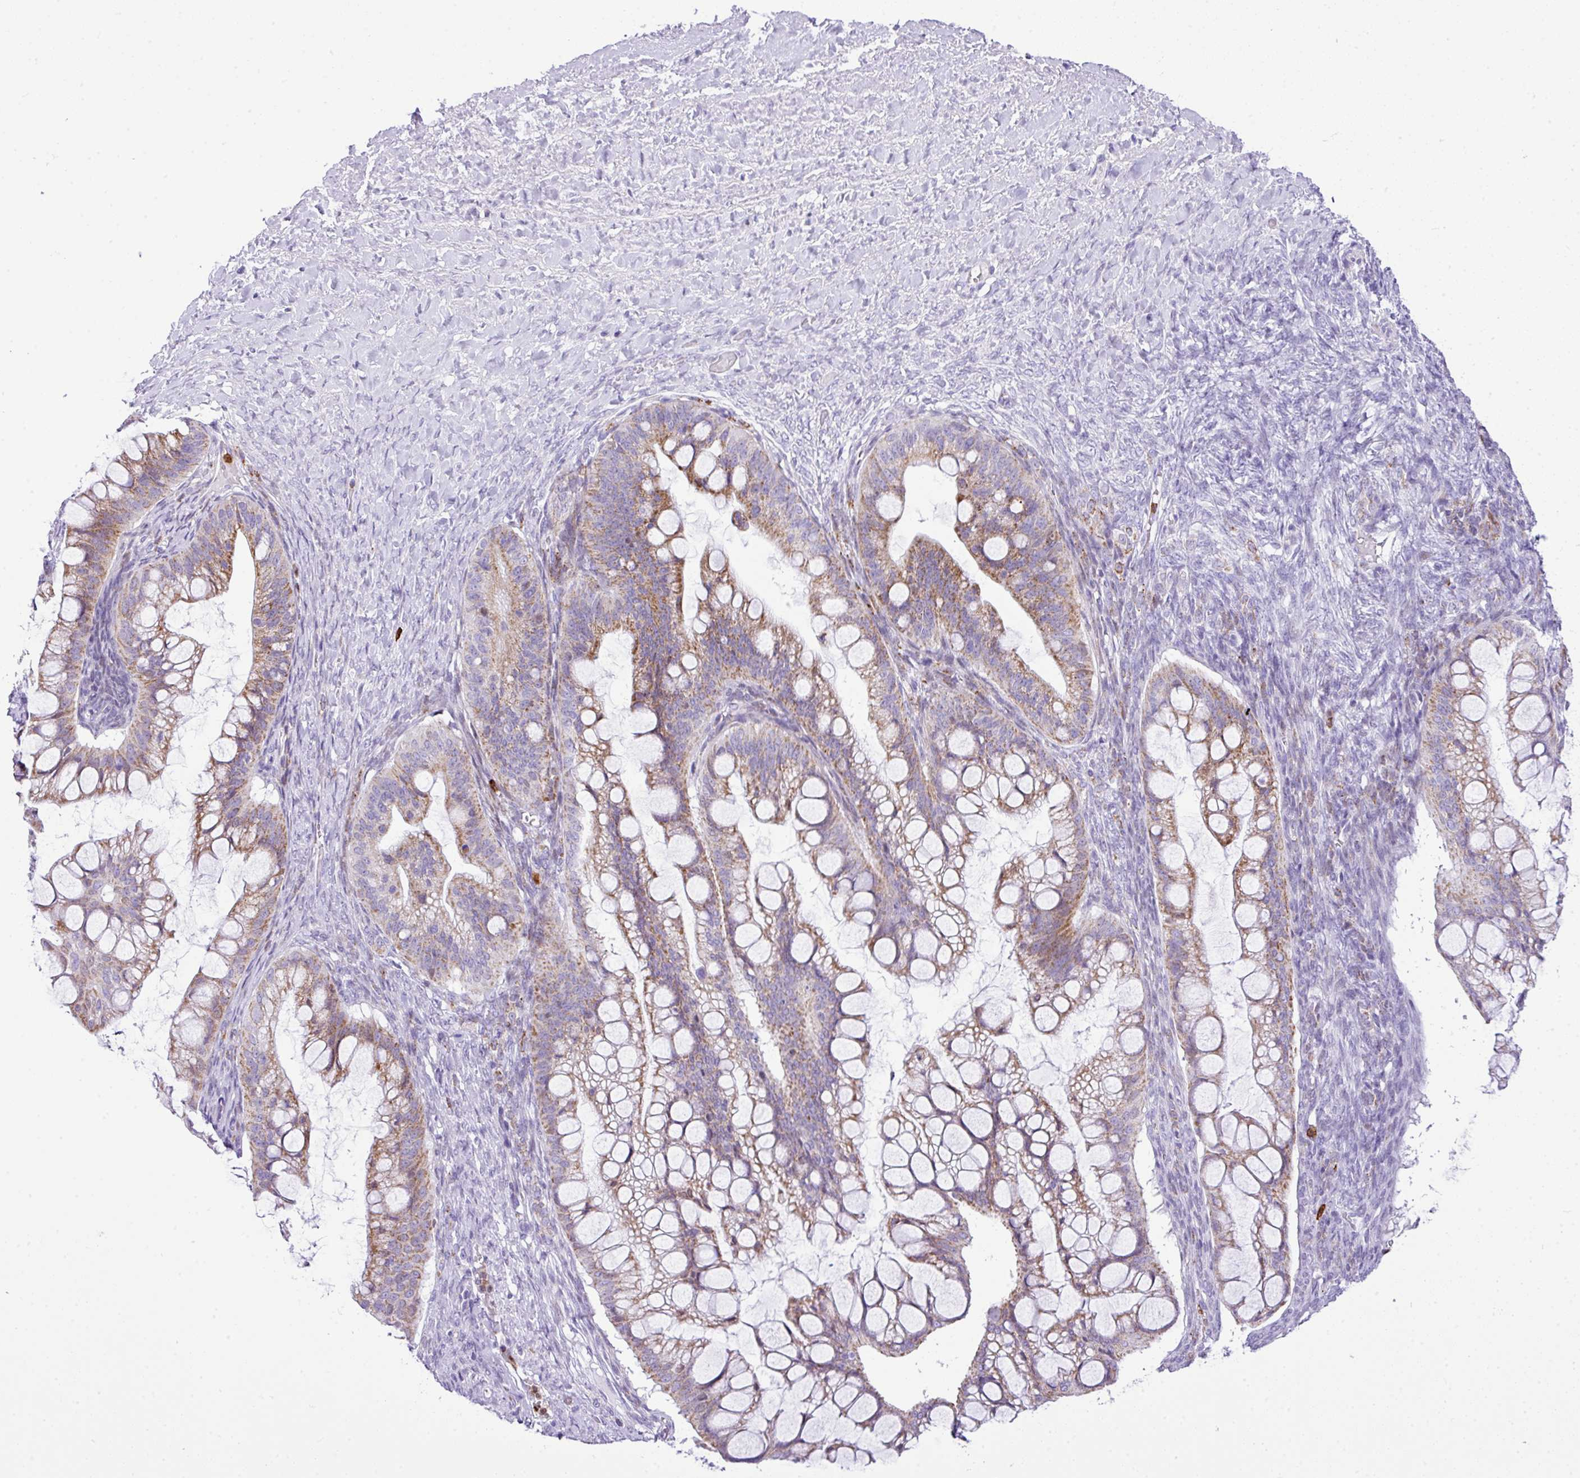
{"staining": {"intensity": "moderate", "quantity": ">75%", "location": "cytoplasmic/membranous"}, "tissue": "ovarian cancer", "cell_type": "Tumor cells", "image_type": "cancer", "snomed": [{"axis": "morphology", "description": "Cystadenocarcinoma, mucinous, NOS"}, {"axis": "topography", "description": "Ovary"}], "caption": "Protein positivity by IHC displays moderate cytoplasmic/membranous staining in about >75% of tumor cells in ovarian mucinous cystadenocarcinoma.", "gene": "RCAN2", "patient": {"sex": "female", "age": 73}}